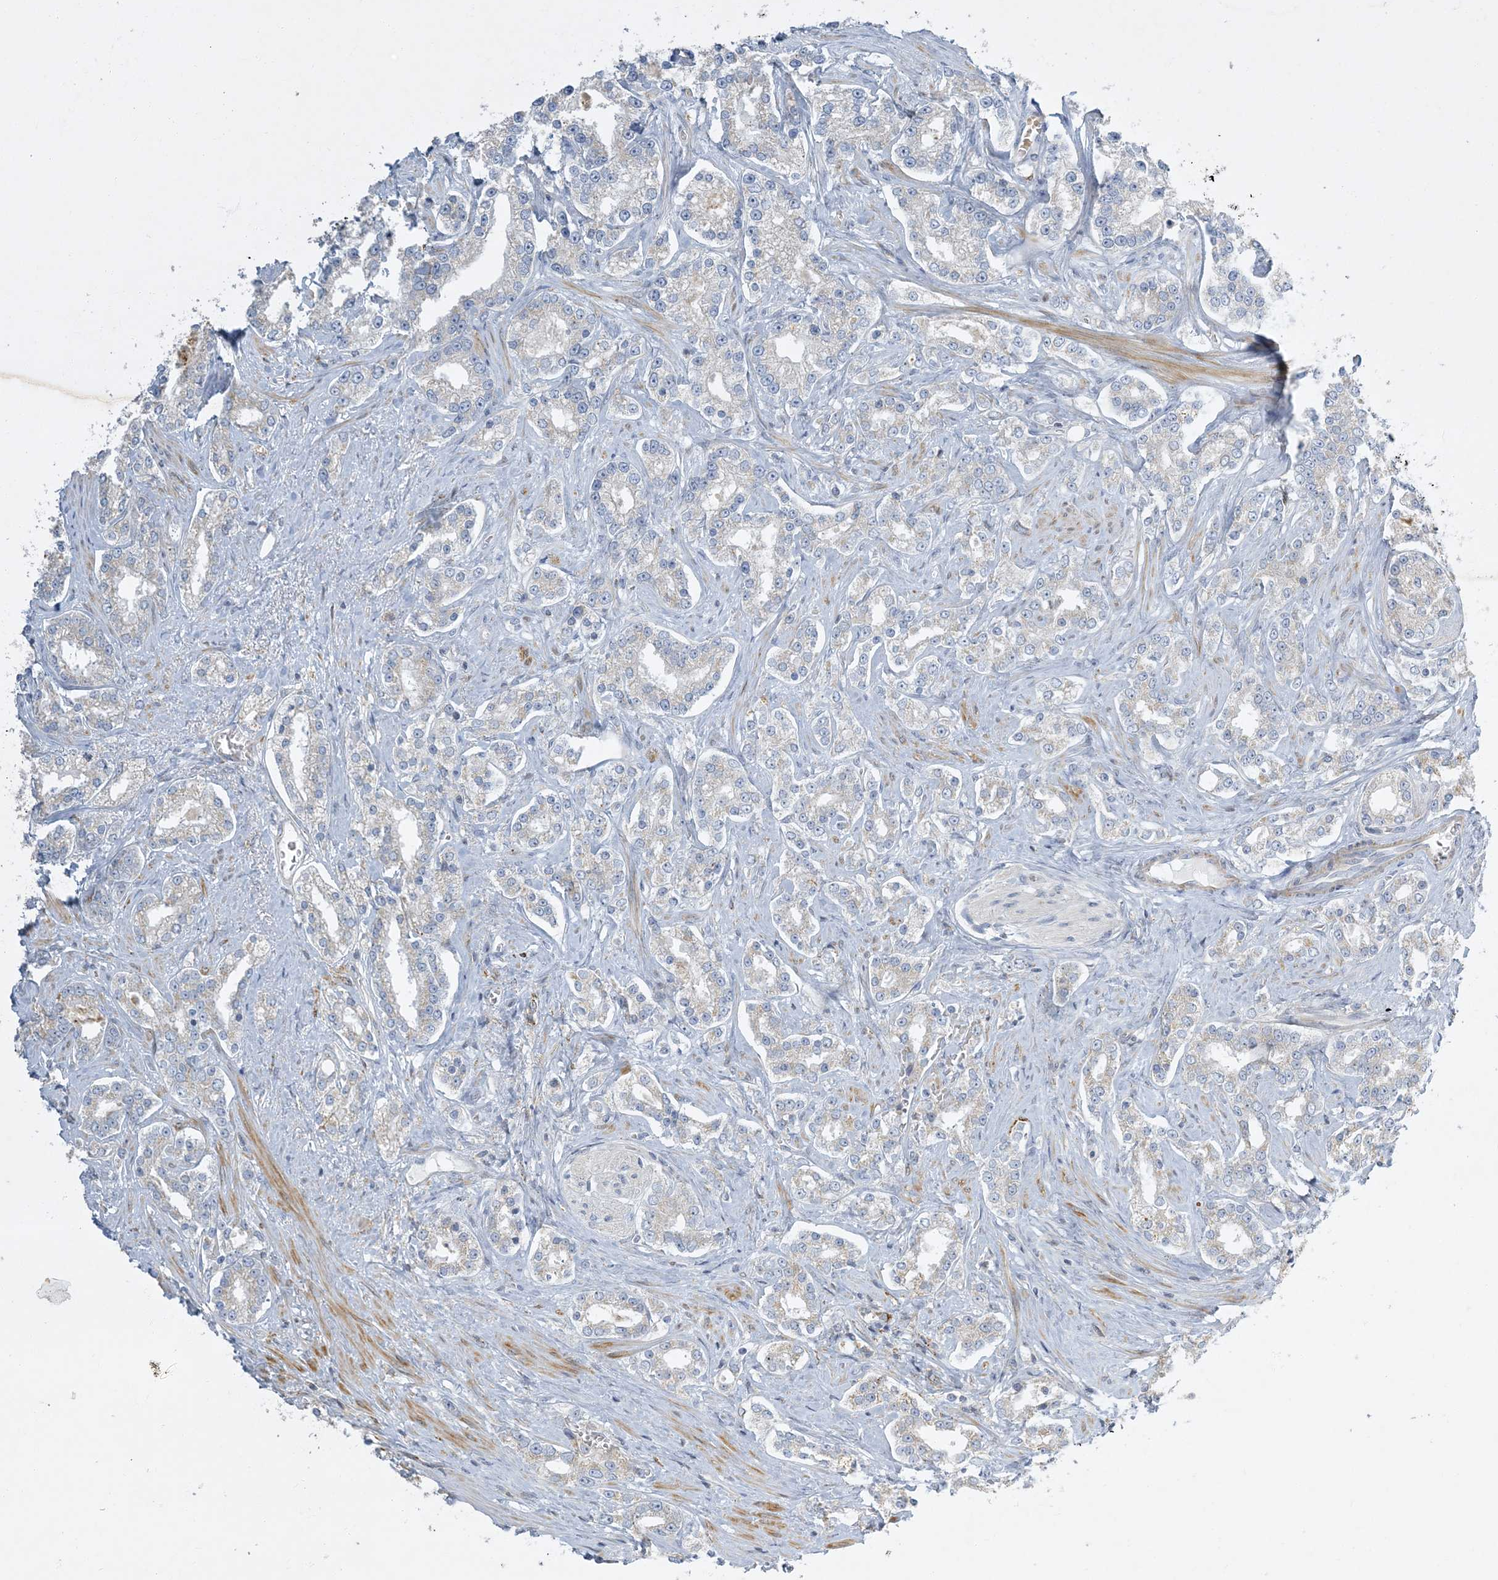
{"staining": {"intensity": "negative", "quantity": "none", "location": "none"}, "tissue": "prostate cancer", "cell_type": "Tumor cells", "image_type": "cancer", "snomed": [{"axis": "morphology", "description": "Normal tissue, NOS"}, {"axis": "morphology", "description": "Adenocarcinoma, High grade"}, {"axis": "topography", "description": "Prostate"}], "caption": "Immunohistochemical staining of human high-grade adenocarcinoma (prostate) demonstrates no significant expression in tumor cells.", "gene": "LTN1", "patient": {"sex": "male", "age": 83}}